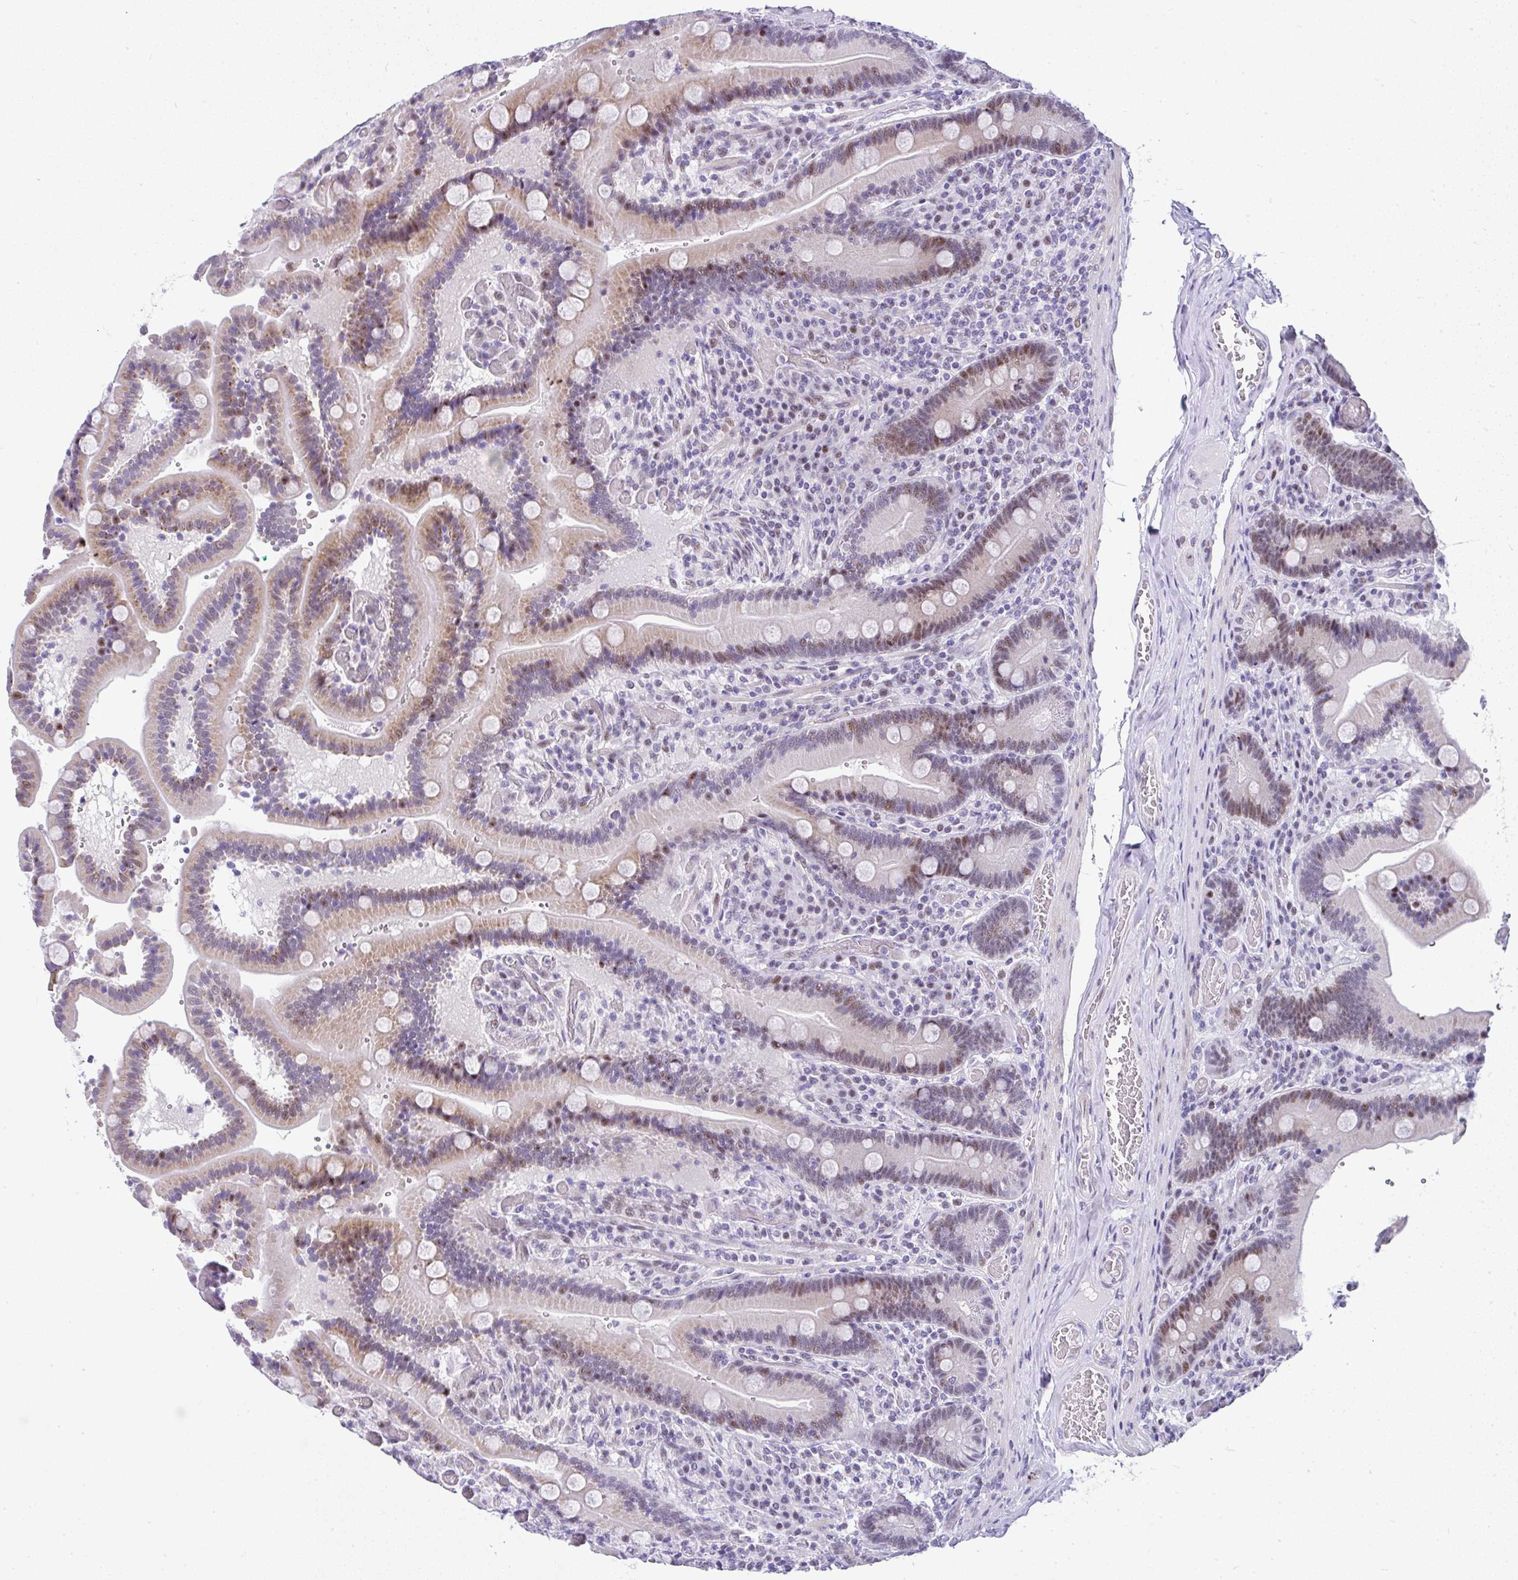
{"staining": {"intensity": "moderate", "quantity": "25%-75%", "location": "cytoplasmic/membranous,nuclear"}, "tissue": "duodenum", "cell_type": "Glandular cells", "image_type": "normal", "snomed": [{"axis": "morphology", "description": "Normal tissue, NOS"}, {"axis": "topography", "description": "Duodenum"}], "caption": "High-magnification brightfield microscopy of normal duodenum stained with DAB (3,3'-diaminobenzidine) (brown) and counterstained with hematoxylin (blue). glandular cells exhibit moderate cytoplasmic/membranous,nuclear positivity is appreciated in approximately25%-75% of cells.", "gene": "NR1D2", "patient": {"sex": "female", "age": 62}}